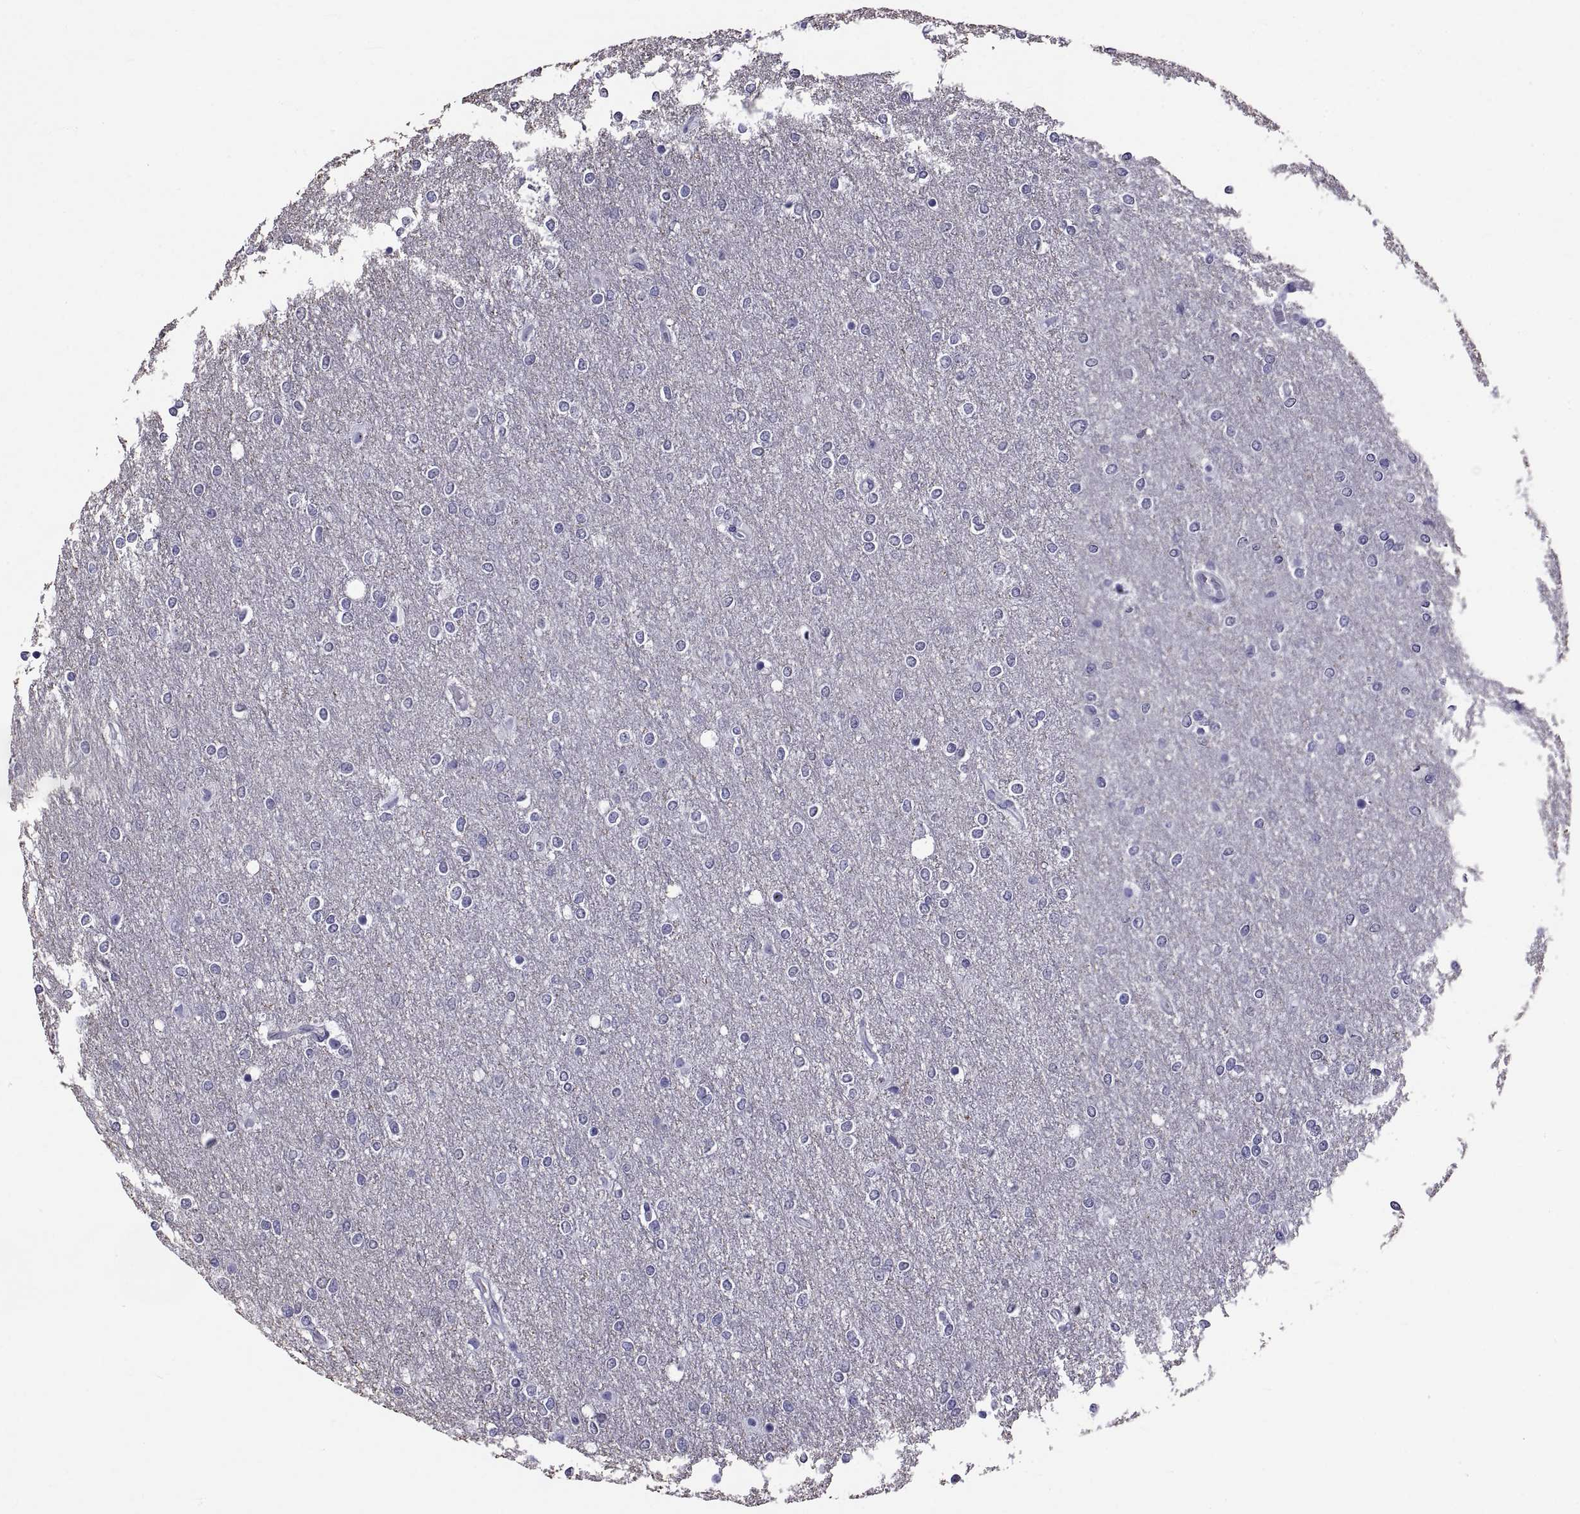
{"staining": {"intensity": "negative", "quantity": "none", "location": "none"}, "tissue": "glioma", "cell_type": "Tumor cells", "image_type": "cancer", "snomed": [{"axis": "morphology", "description": "Glioma, malignant, High grade"}, {"axis": "topography", "description": "Brain"}], "caption": "High-grade glioma (malignant) stained for a protein using IHC displays no positivity tumor cells.", "gene": "TGFBR3L", "patient": {"sex": "female", "age": 61}}